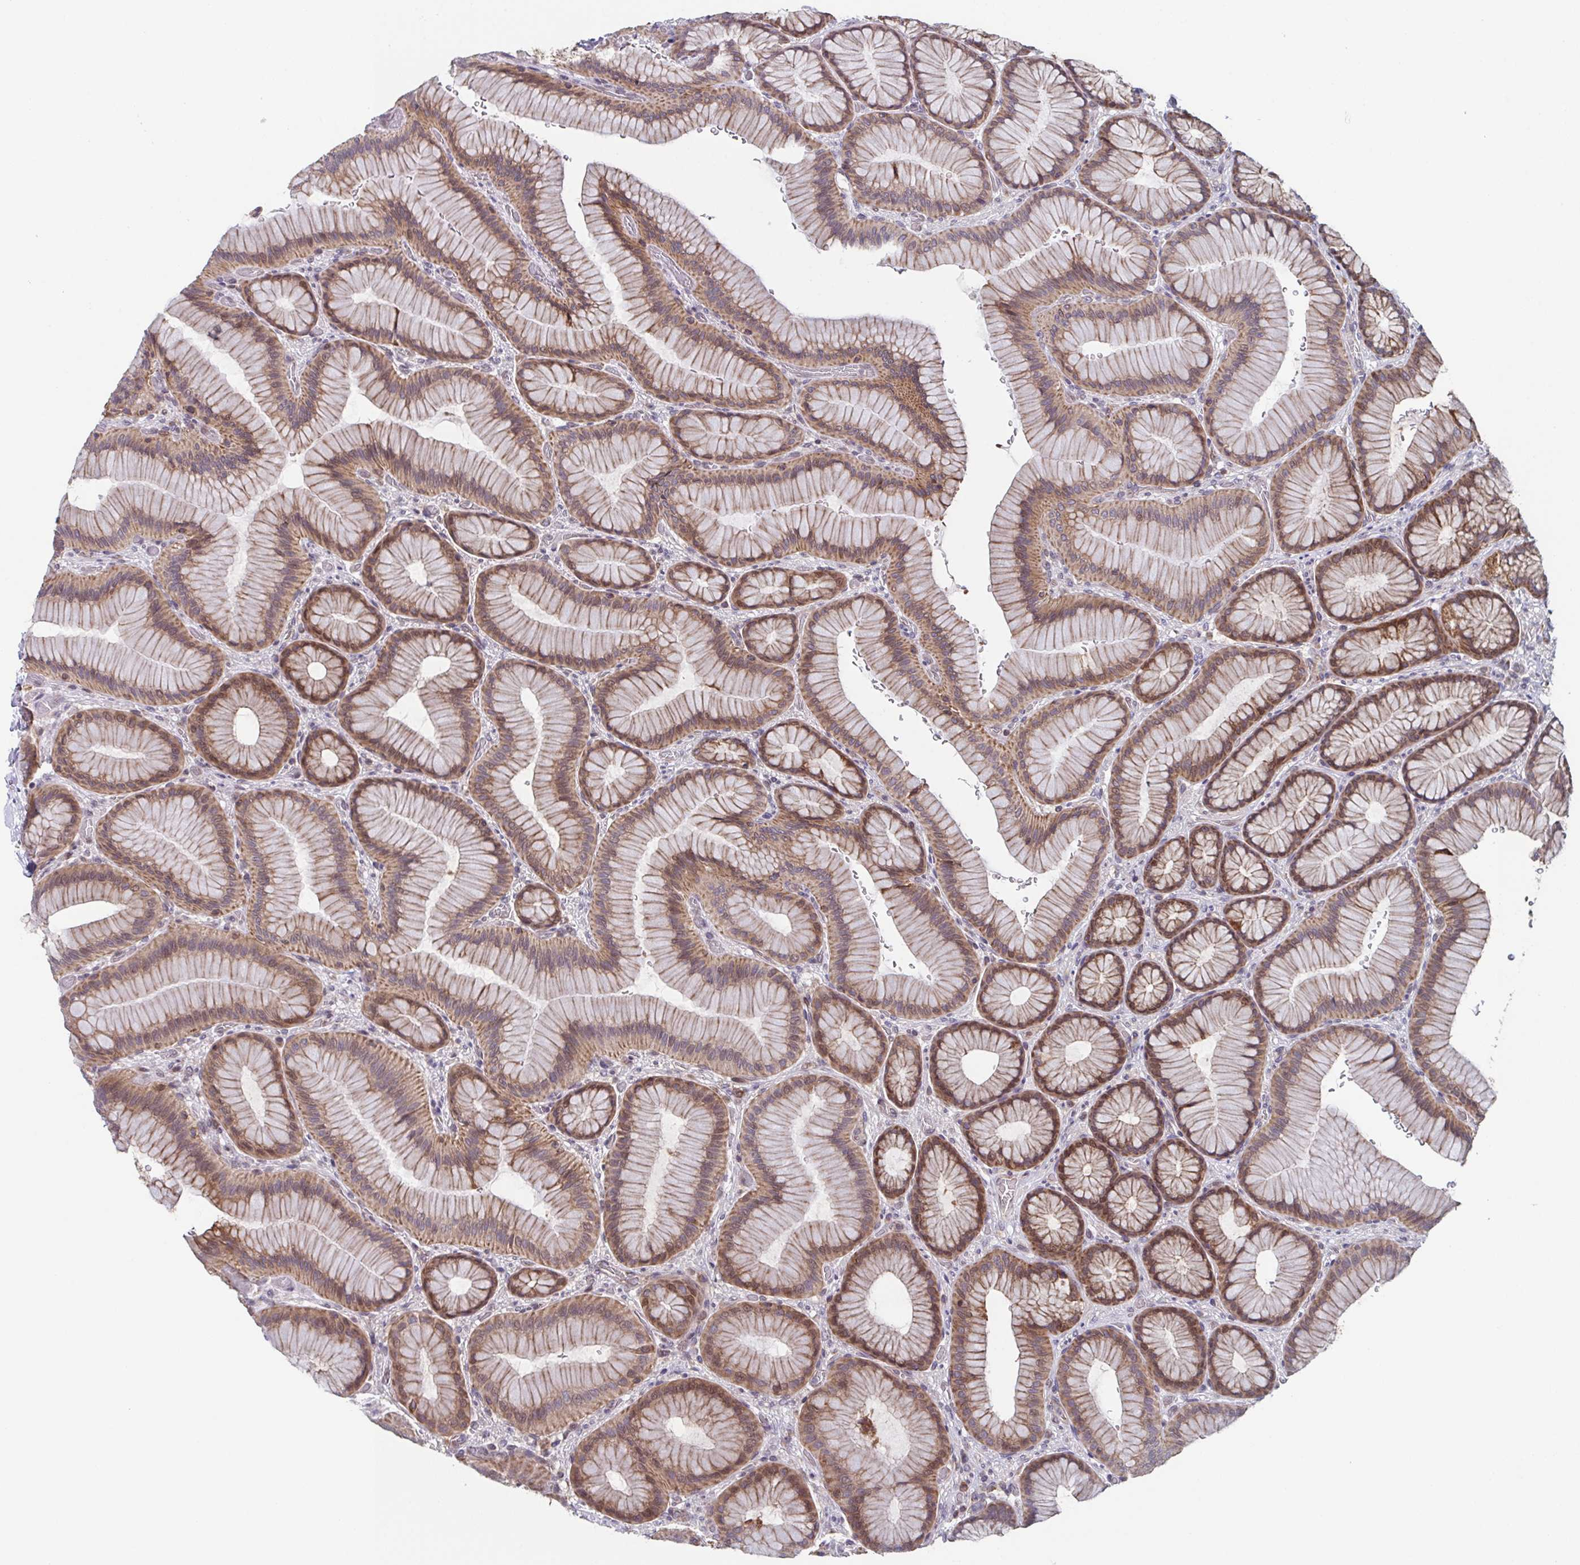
{"staining": {"intensity": "moderate", "quantity": ">75%", "location": "cytoplasmic/membranous"}, "tissue": "stomach", "cell_type": "Glandular cells", "image_type": "normal", "snomed": [{"axis": "morphology", "description": "Normal tissue, NOS"}, {"axis": "morphology", "description": "Adenocarcinoma, NOS"}, {"axis": "morphology", "description": "Adenocarcinoma, High grade"}, {"axis": "topography", "description": "Stomach, upper"}, {"axis": "topography", "description": "Stomach"}], "caption": "Protein staining reveals moderate cytoplasmic/membranous staining in about >75% of glandular cells in unremarkable stomach. (Brightfield microscopy of DAB IHC at high magnification).", "gene": "TTC19", "patient": {"sex": "female", "age": 65}}